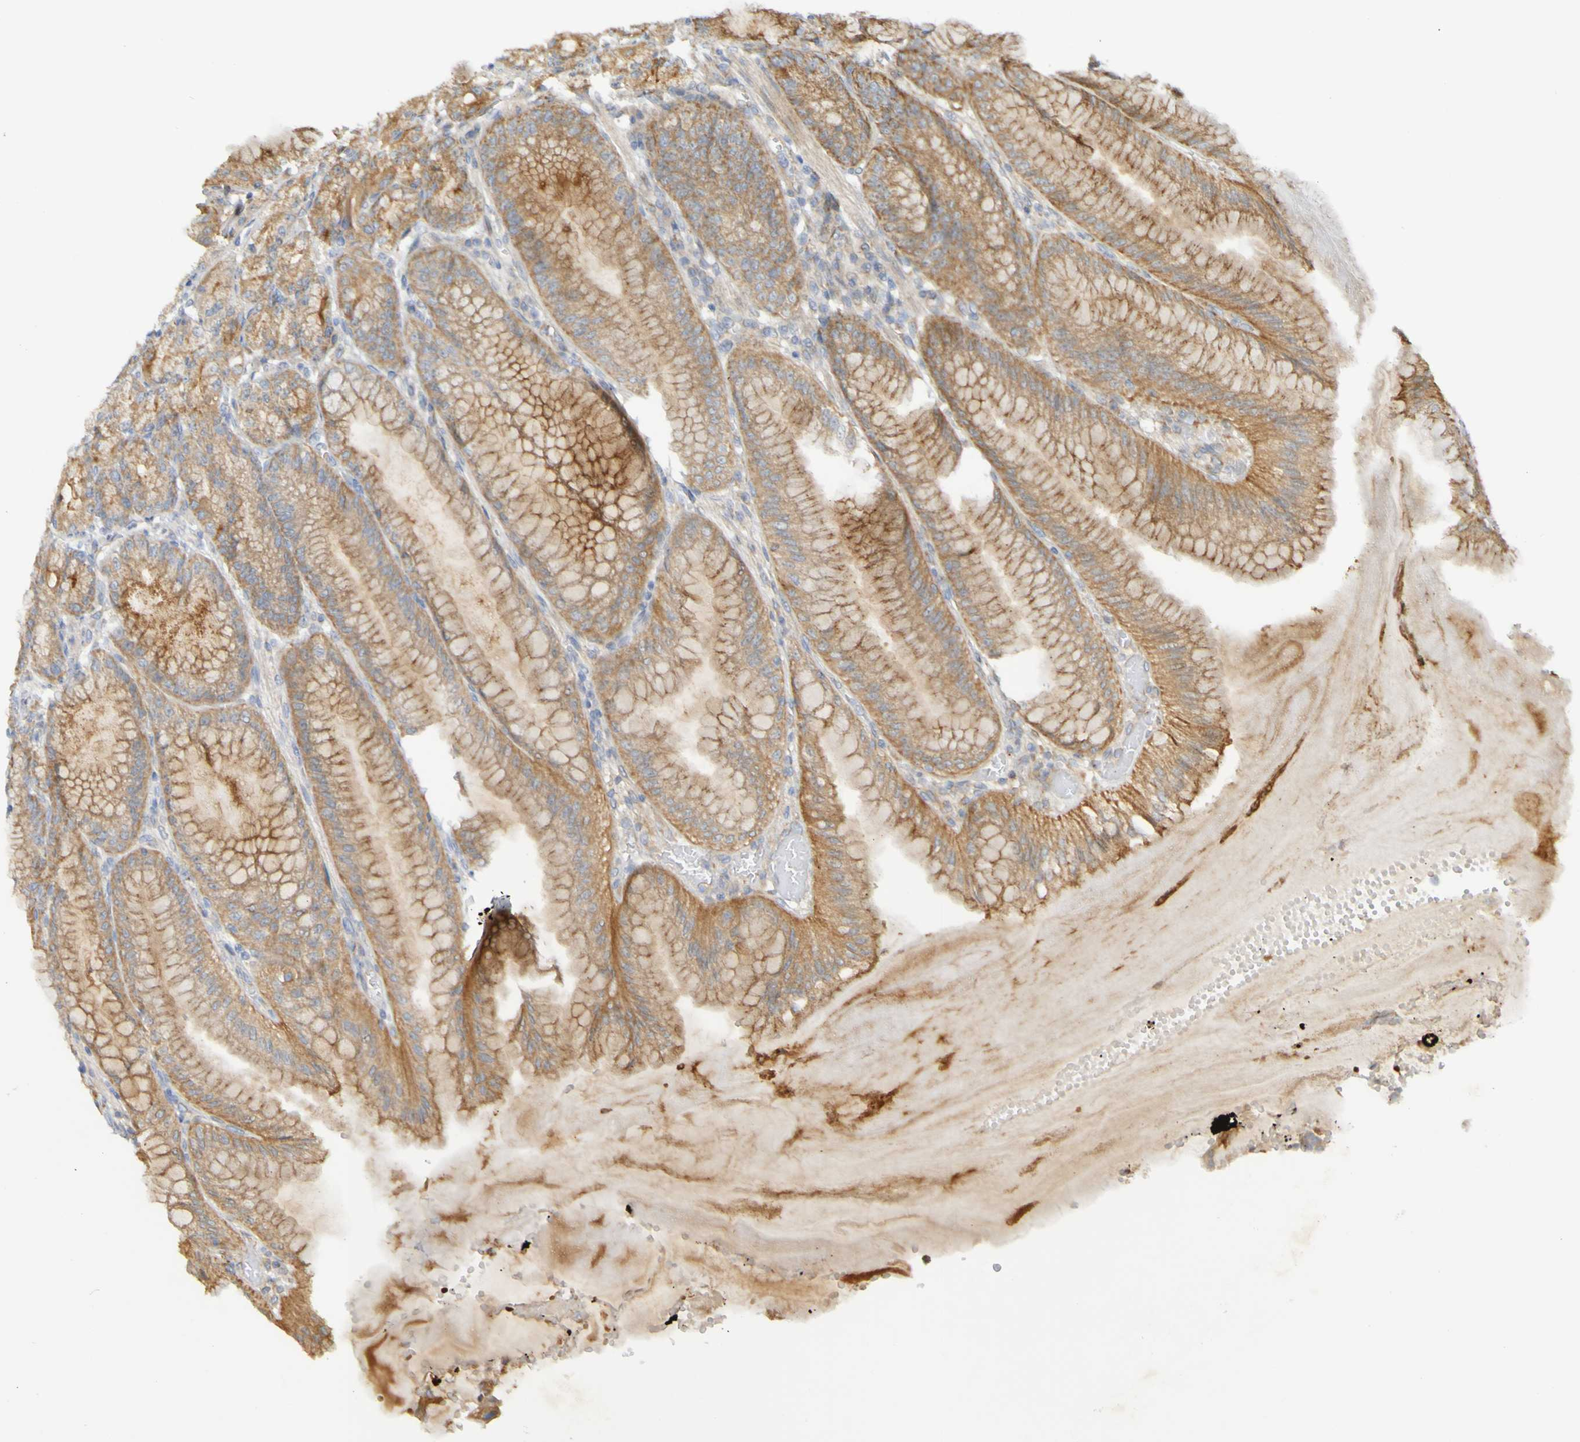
{"staining": {"intensity": "moderate", "quantity": ">75%", "location": "cytoplasmic/membranous"}, "tissue": "stomach", "cell_type": "Glandular cells", "image_type": "normal", "snomed": [{"axis": "morphology", "description": "Normal tissue, NOS"}, {"axis": "topography", "description": "Stomach, lower"}], "caption": "A brown stain shows moderate cytoplasmic/membranous expression of a protein in glandular cells of benign human stomach. The protein of interest is stained brown, and the nuclei are stained in blue (DAB (3,3'-diaminobenzidine) IHC with brightfield microscopy, high magnification).", "gene": "TMBIM1", "patient": {"sex": "male", "age": 71}}